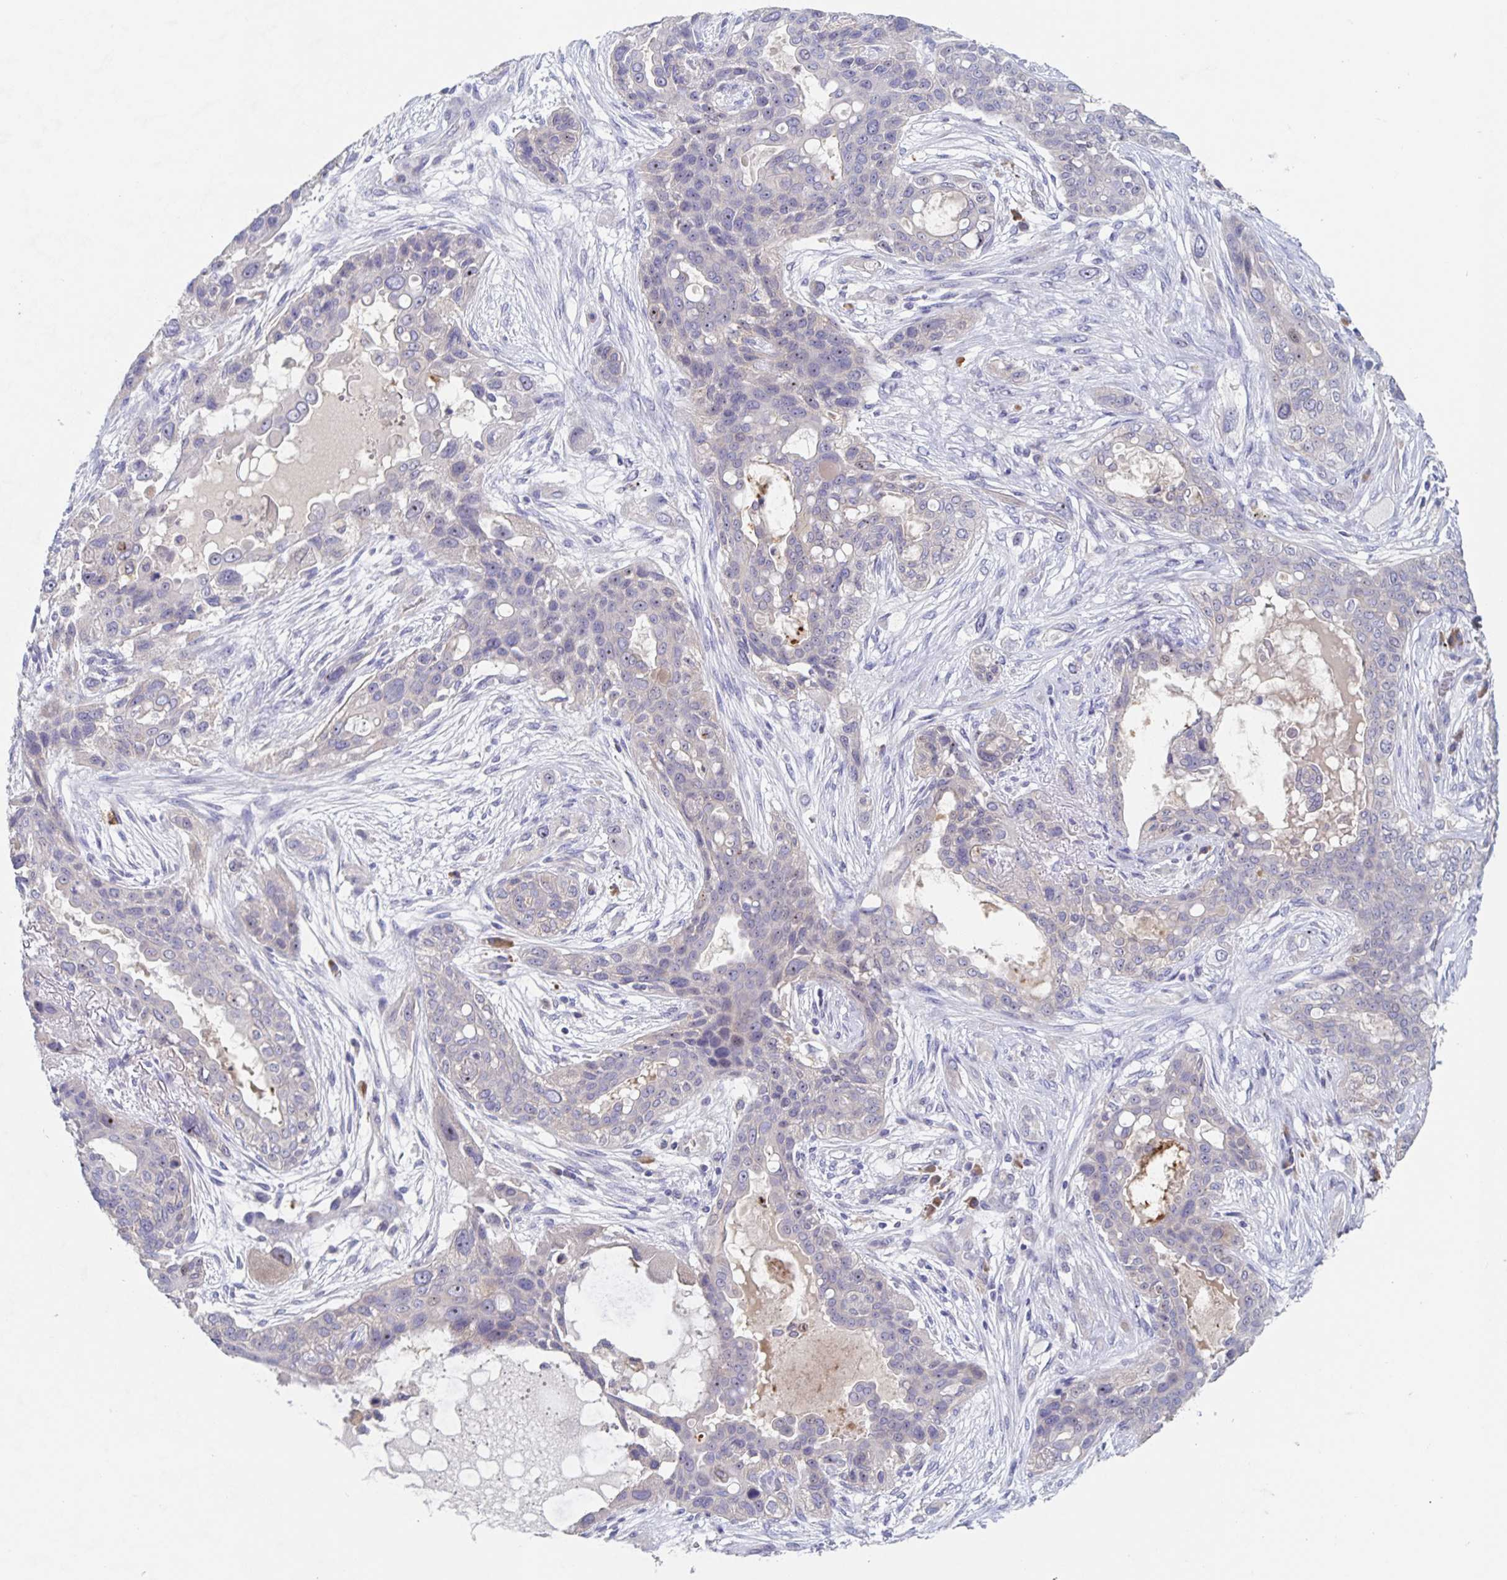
{"staining": {"intensity": "negative", "quantity": "none", "location": "none"}, "tissue": "lung cancer", "cell_type": "Tumor cells", "image_type": "cancer", "snomed": [{"axis": "morphology", "description": "Squamous cell carcinoma, NOS"}, {"axis": "topography", "description": "Lung"}], "caption": "The histopathology image displays no staining of tumor cells in lung cancer (squamous cell carcinoma).", "gene": "CDC42BPG", "patient": {"sex": "female", "age": 70}}